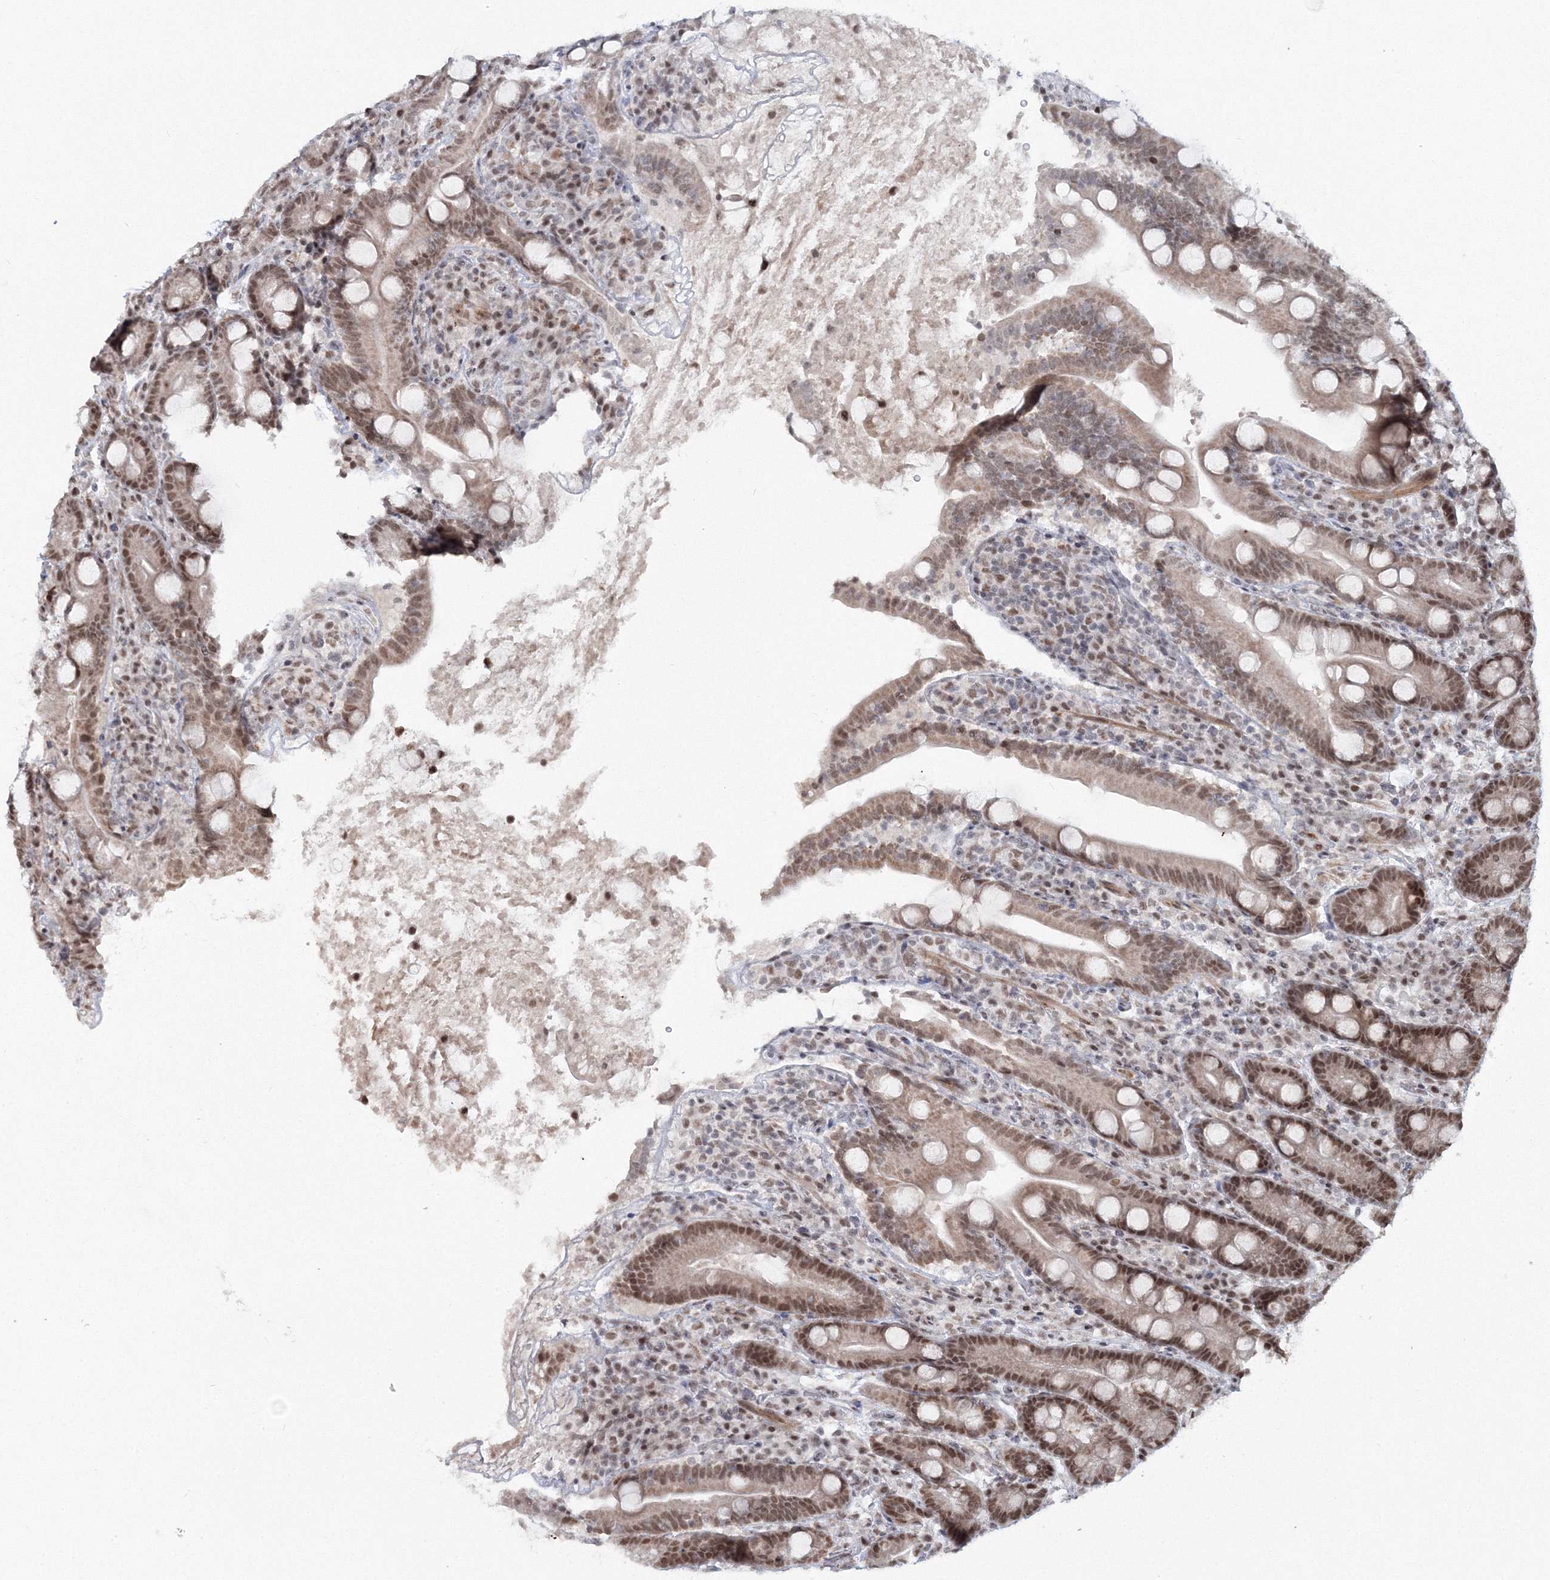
{"staining": {"intensity": "moderate", "quantity": ">75%", "location": "cytoplasmic/membranous,nuclear"}, "tissue": "duodenum", "cell_type": "Glandular cells", "image_type": "normal", "snomed": [{"axis": "morphology", "description": "Normal tissue, NOS"}, {"axis": "topography", "description": "Duodenum"}], "caption": "Normal duodenum shows moderate cytoplasmic/membranous,nuclear positivity in about >75% of glandular cells.", "gene": "C3orf33", "patient": {"sex": "male", "age": 35}}